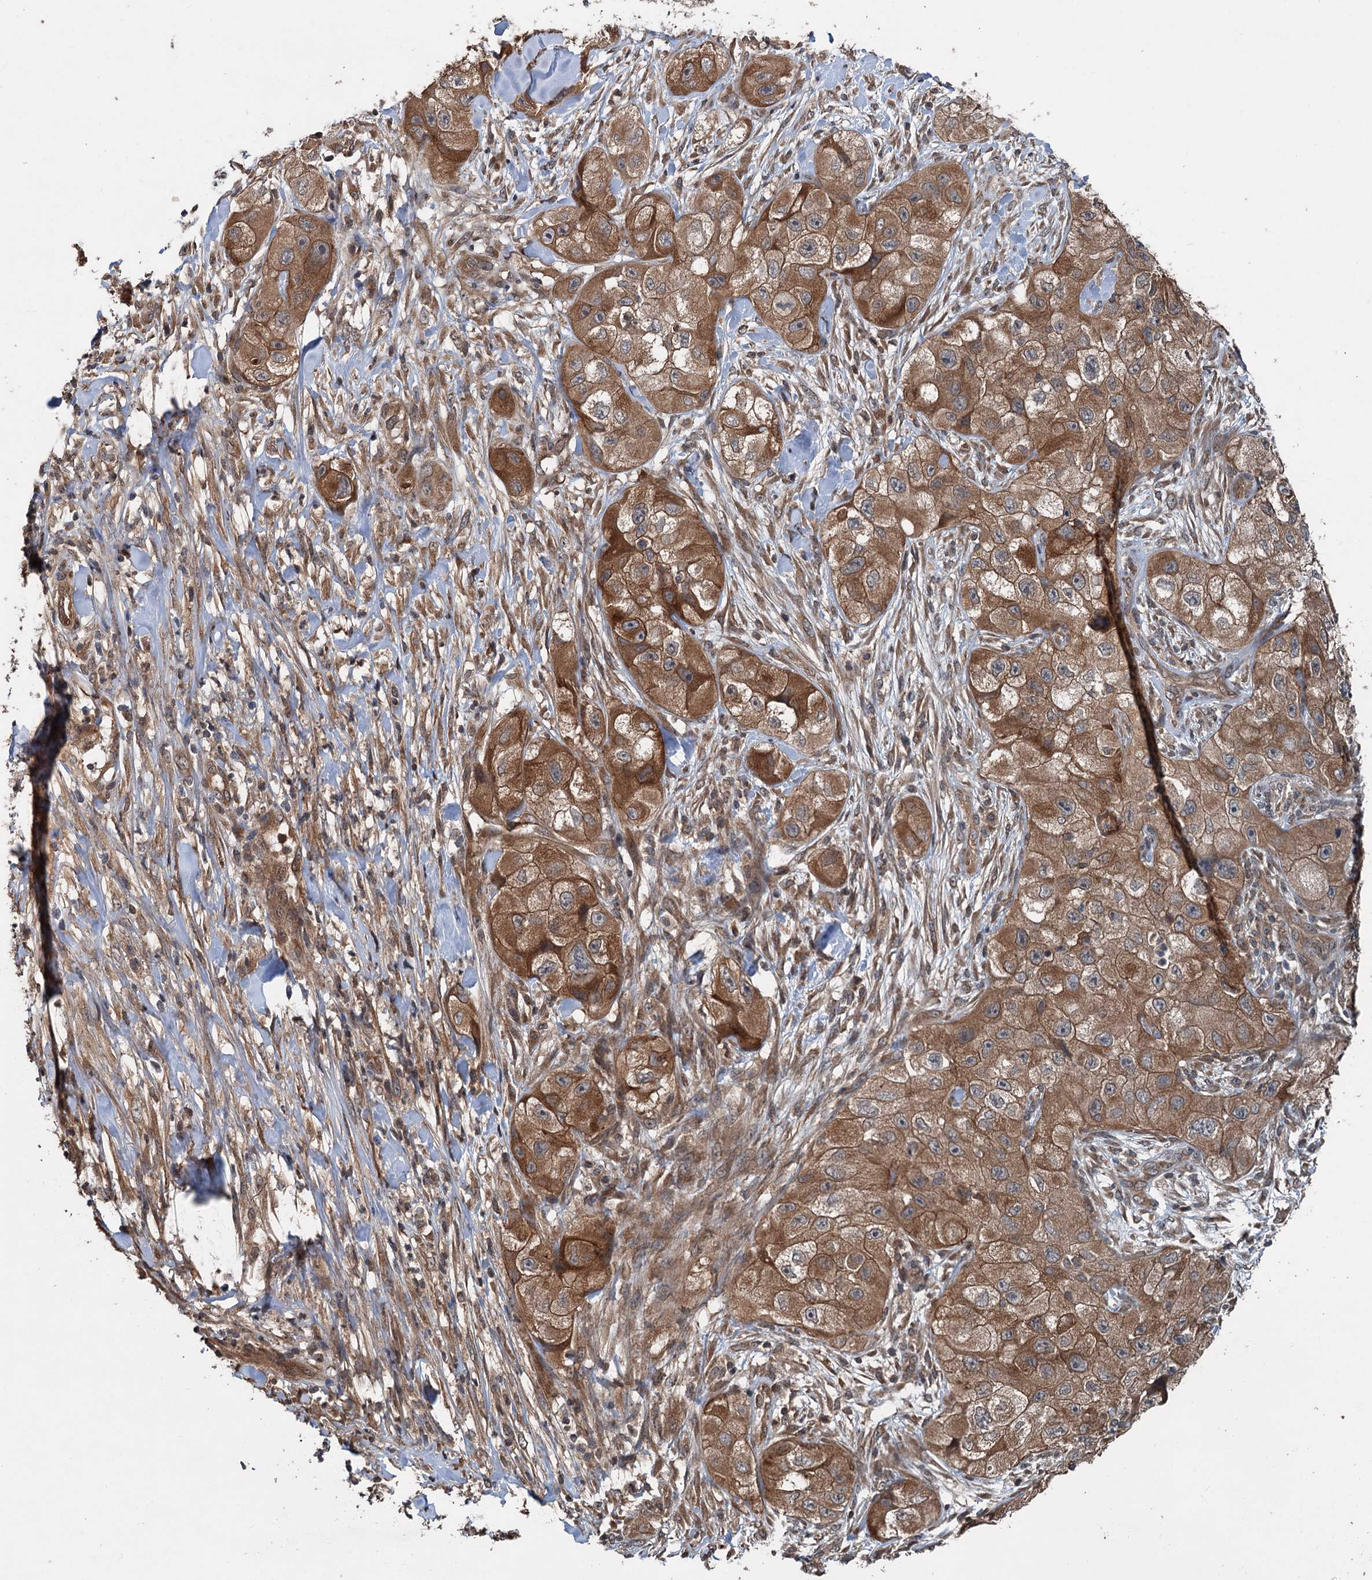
{"staining": {"intensity": "moderate", "quantity": ">75%", "location": "cytoplasmic/membranous"}, "tissue": "skin cancer", "cell_type": "Tumor cells", "image_type": "cancer", "snomed": [{"axis": "morphology", "description": "Squamous cell carcinoma, NOS"}, {"axis": "topography", "description": "Skin"}, {"axis": "topography", "description": "Subcutis"}], "caption": "Human squamous cell carcinoma (skin) stained with a brown dye exhibits moderate cytoplasmic/membranous positive positivity in approximately >75% of tumor cells.", "gene": "N4BP2L2", "patient": {"sex": "male", "age": 73}}